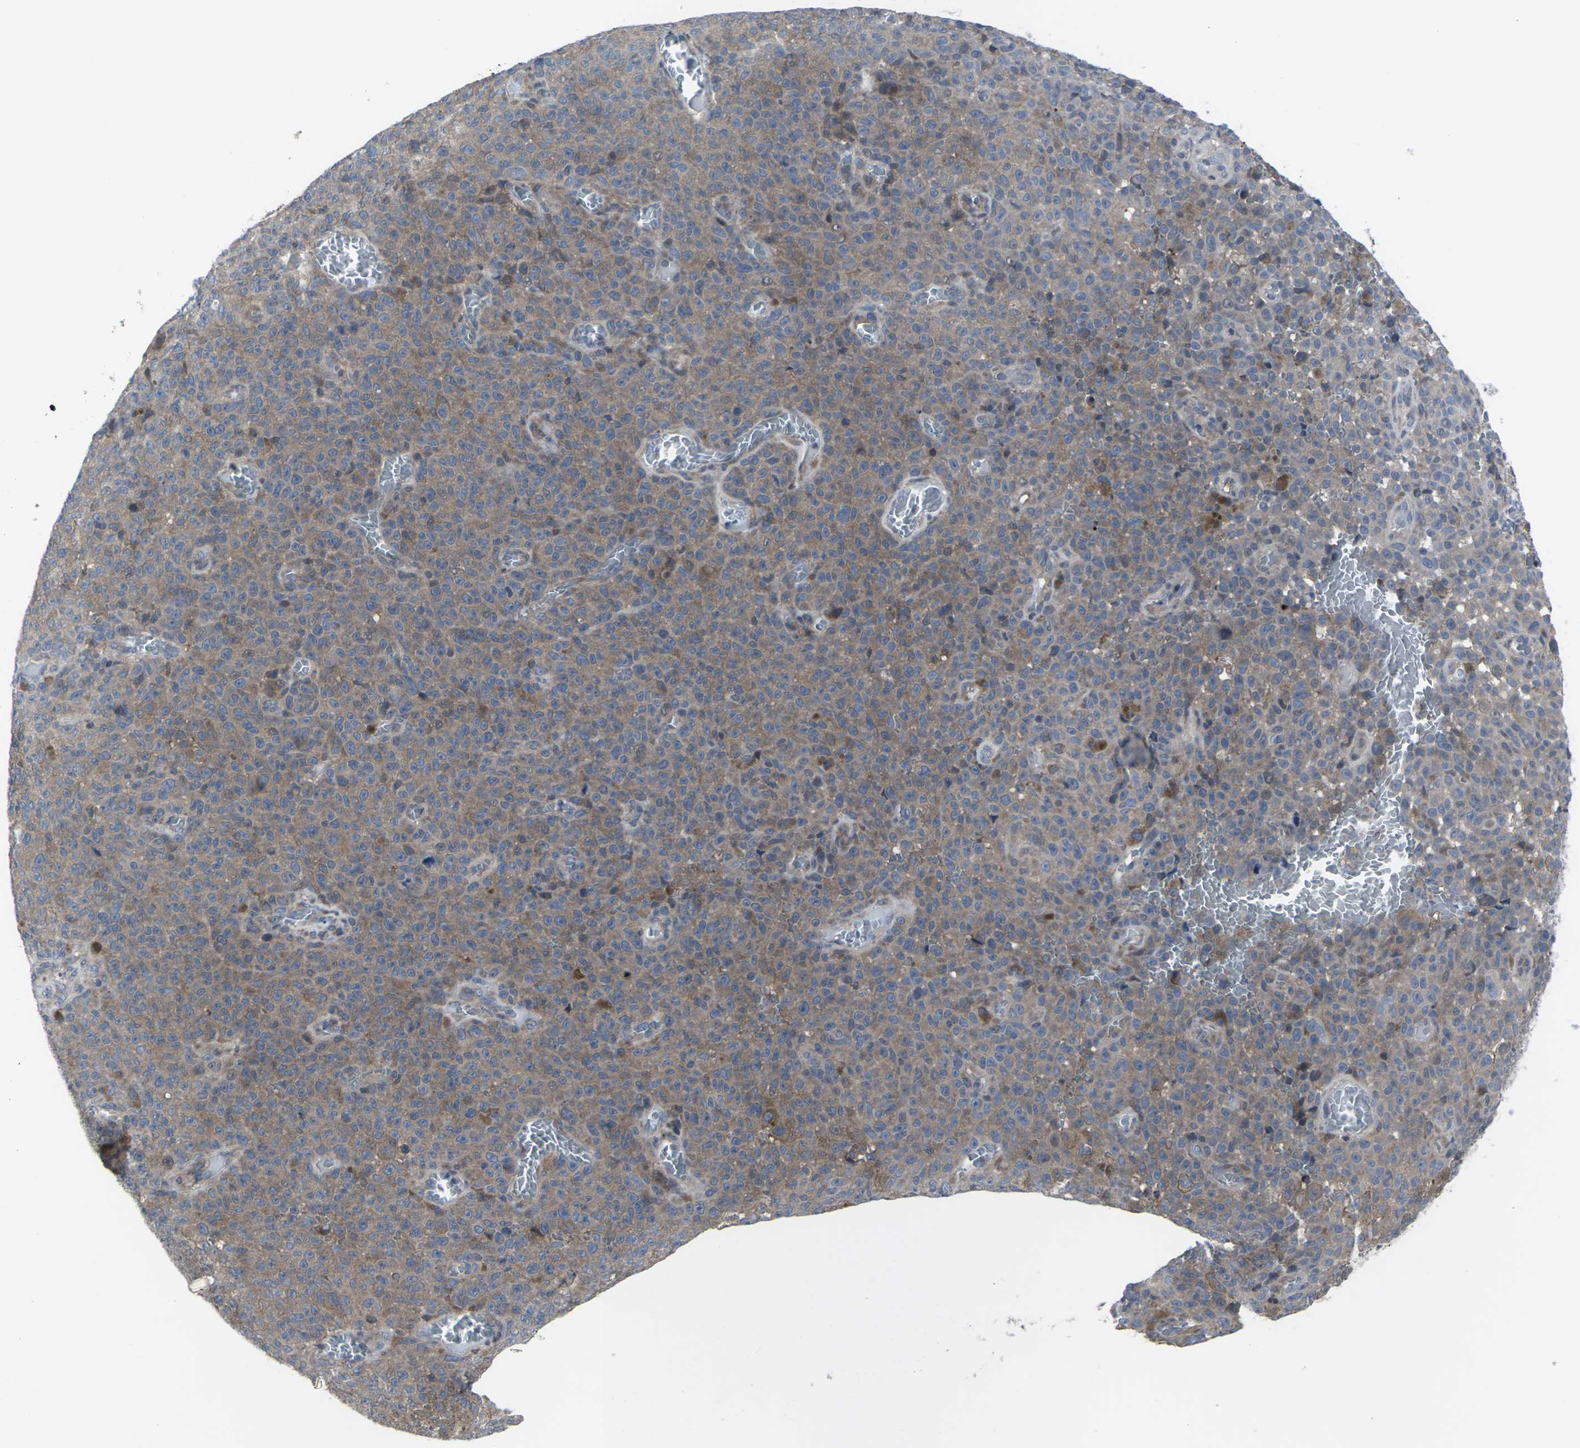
{"staining": {"intensity": "moderate", "quantity": ">75%", "location": "cytoplasmic/membranous"}, "tissue": "melanoma", "cell_type": "Tumor cells", "image_type": "cancer", "snomed": [{"axis": "morphology", "description": "Malignant melanoma, NOS"}, {"axis": "topography", "description": "Skin"}], "caption": "The image displays immunohistochemical staining of melanoma. There is moderate cytoplasmic/membranous staining is appreciated in about >75% of tumor cells.", "gene": "HPRT1", "patient": {"sex": "female", "age": 82}}